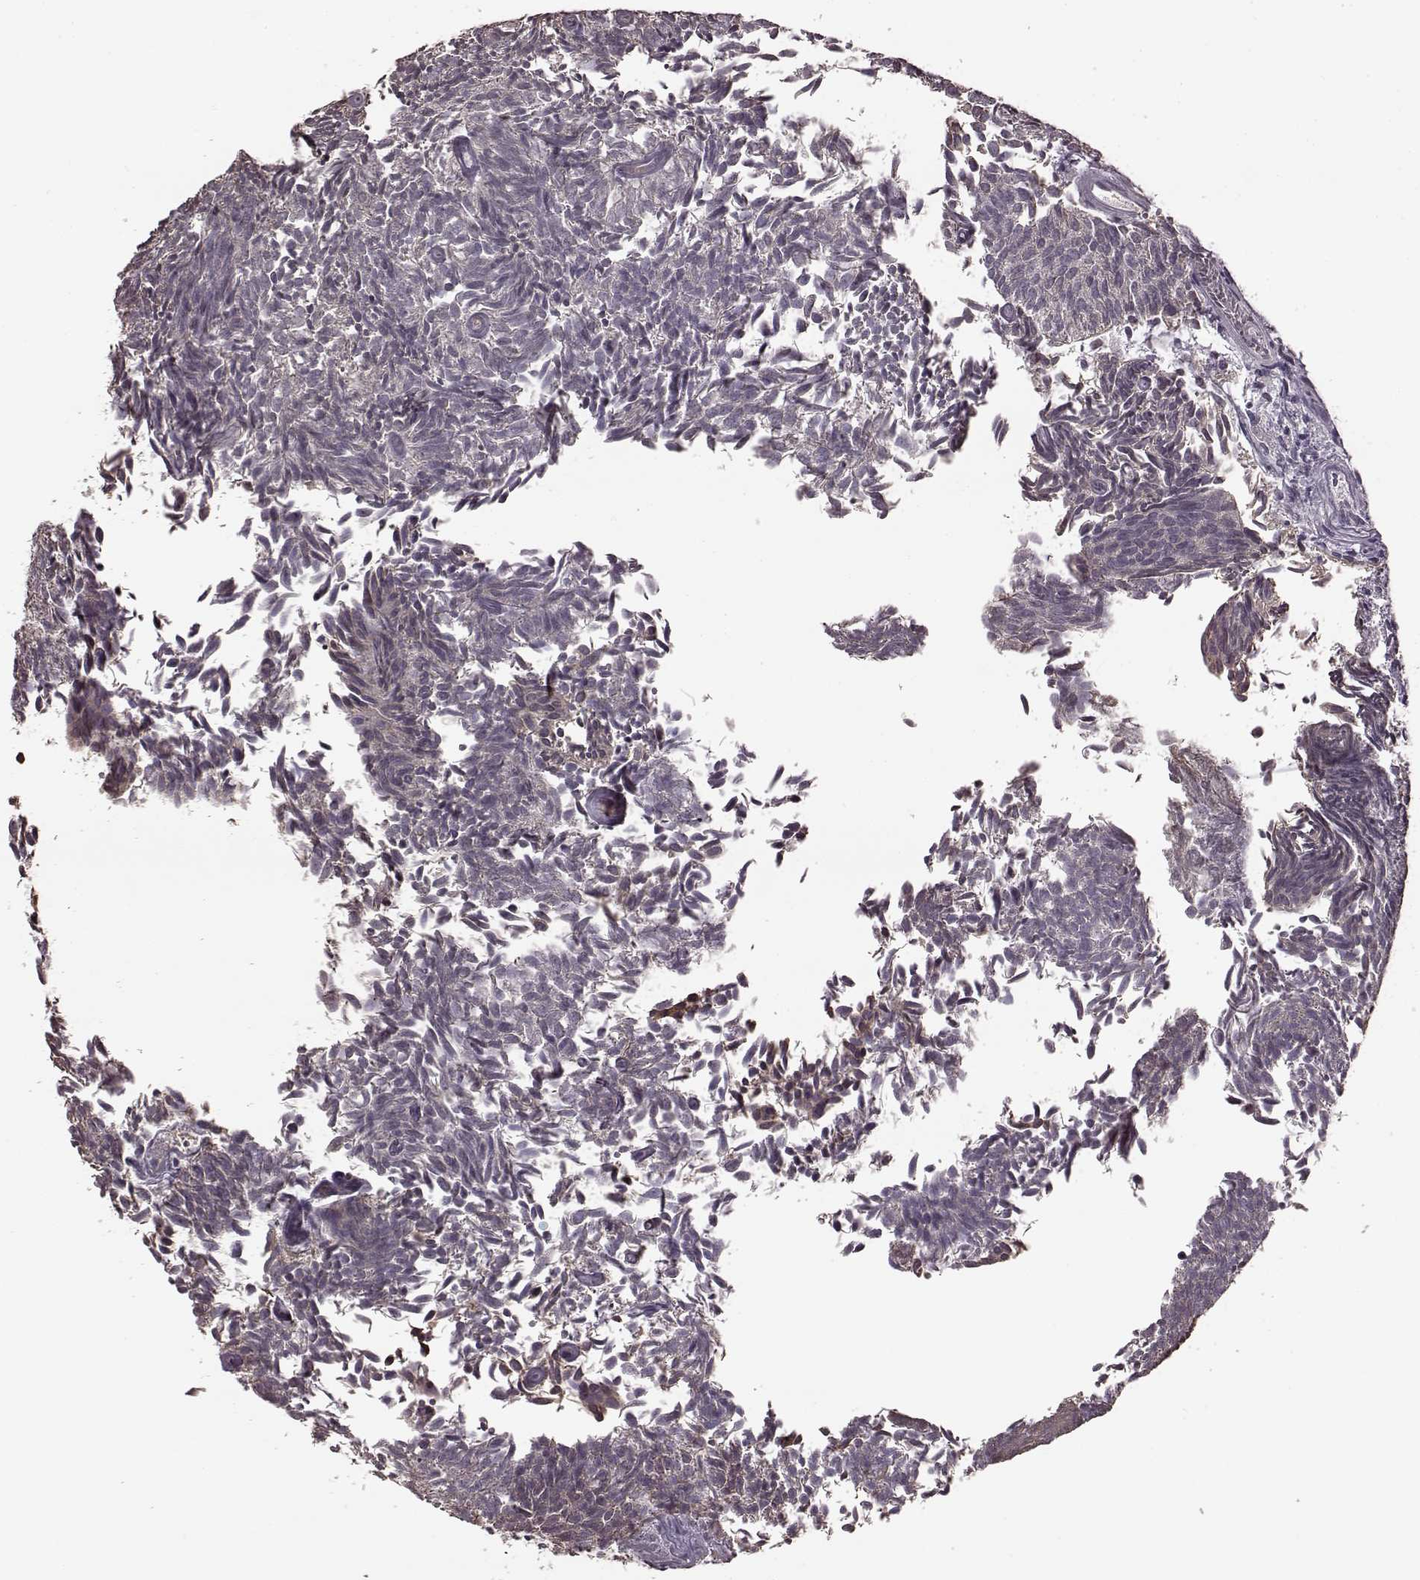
{"staining": {"intensity": "negative", "quantity": "none", "location": "none"}, "tissue": "urothelial cancer", "cell_type": "Tumor cells", "image_type": "cancer", "snomed": [{"axis": "morphology", "description": "Urothelial carcinoma, Low grade"}, {"axis": "topography", "description": "Urinary bladder"}], "caption": "This photomicrograph is of low-grade urothelial carcinoma stained with immunohistochemistry to label a protein in brown with the nuclei are counter-stained blue. There is no positivity in tumor cells. (IHC, brightfield microscopy, high magnification).", "gene": "FTO", "patient": {"sex": "male", "age": 77}}